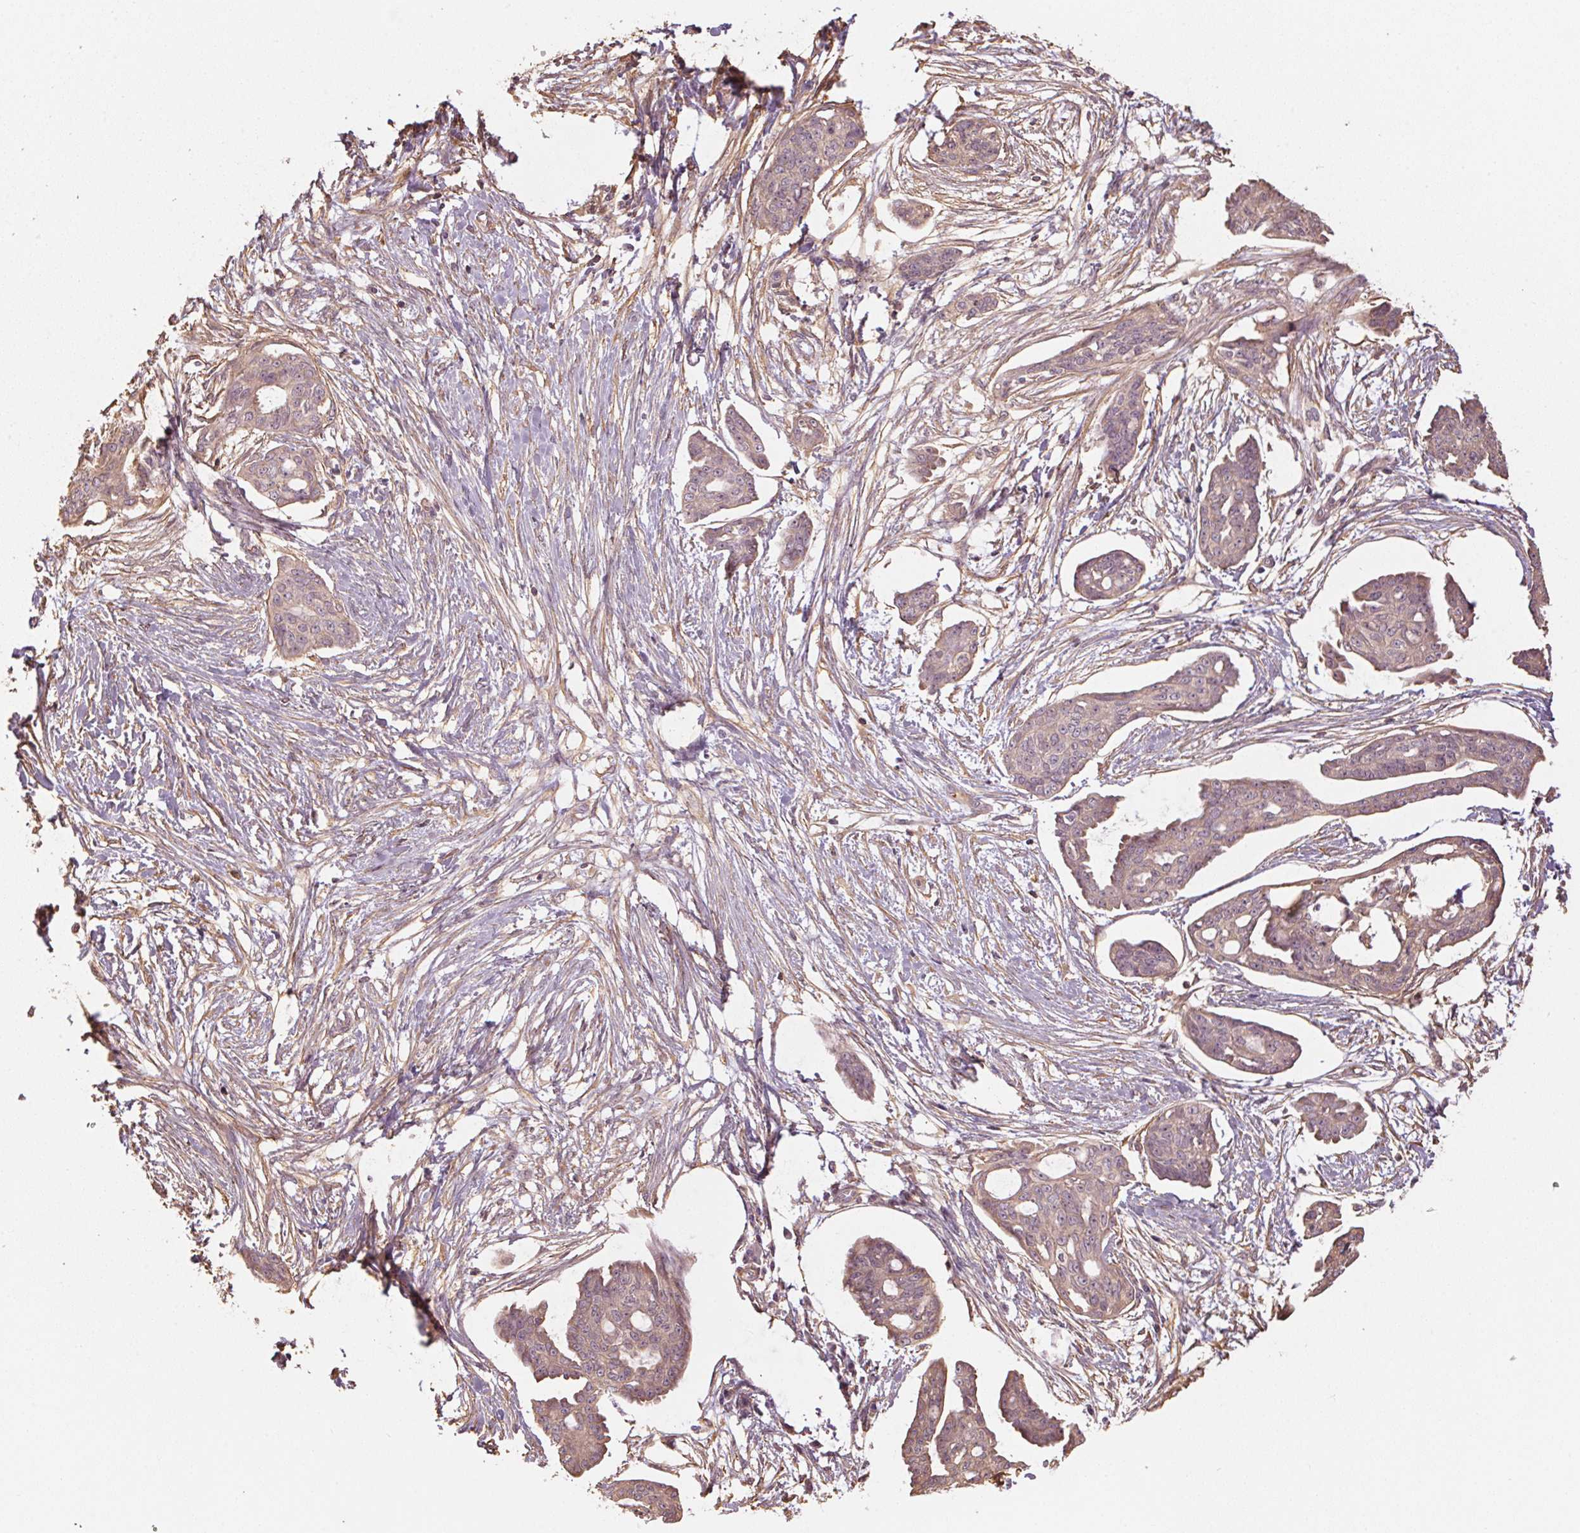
{"staining": {"intensity": "weak", "quantity": ">75%", "location": "cytoplasmic/membranous"}, "tissue": "ovarian cancer", "cell_type": "Tumor cells", "image_type": "cancer", "snomed": [{"axis": "morphology", "description": "Cystadenocarcinoma, serous, NOS"}, {"axis": "topography", "description": "Ovary"}], "caption": "Ovarian serous cystadenocarcinoma stained for a protein (brown) reveals weak cytoplasmic/membranous positive expression in approximately >75% of tumor cells.", "gene": "QDPR", "patient": {"sex": "female", "age": 71}}